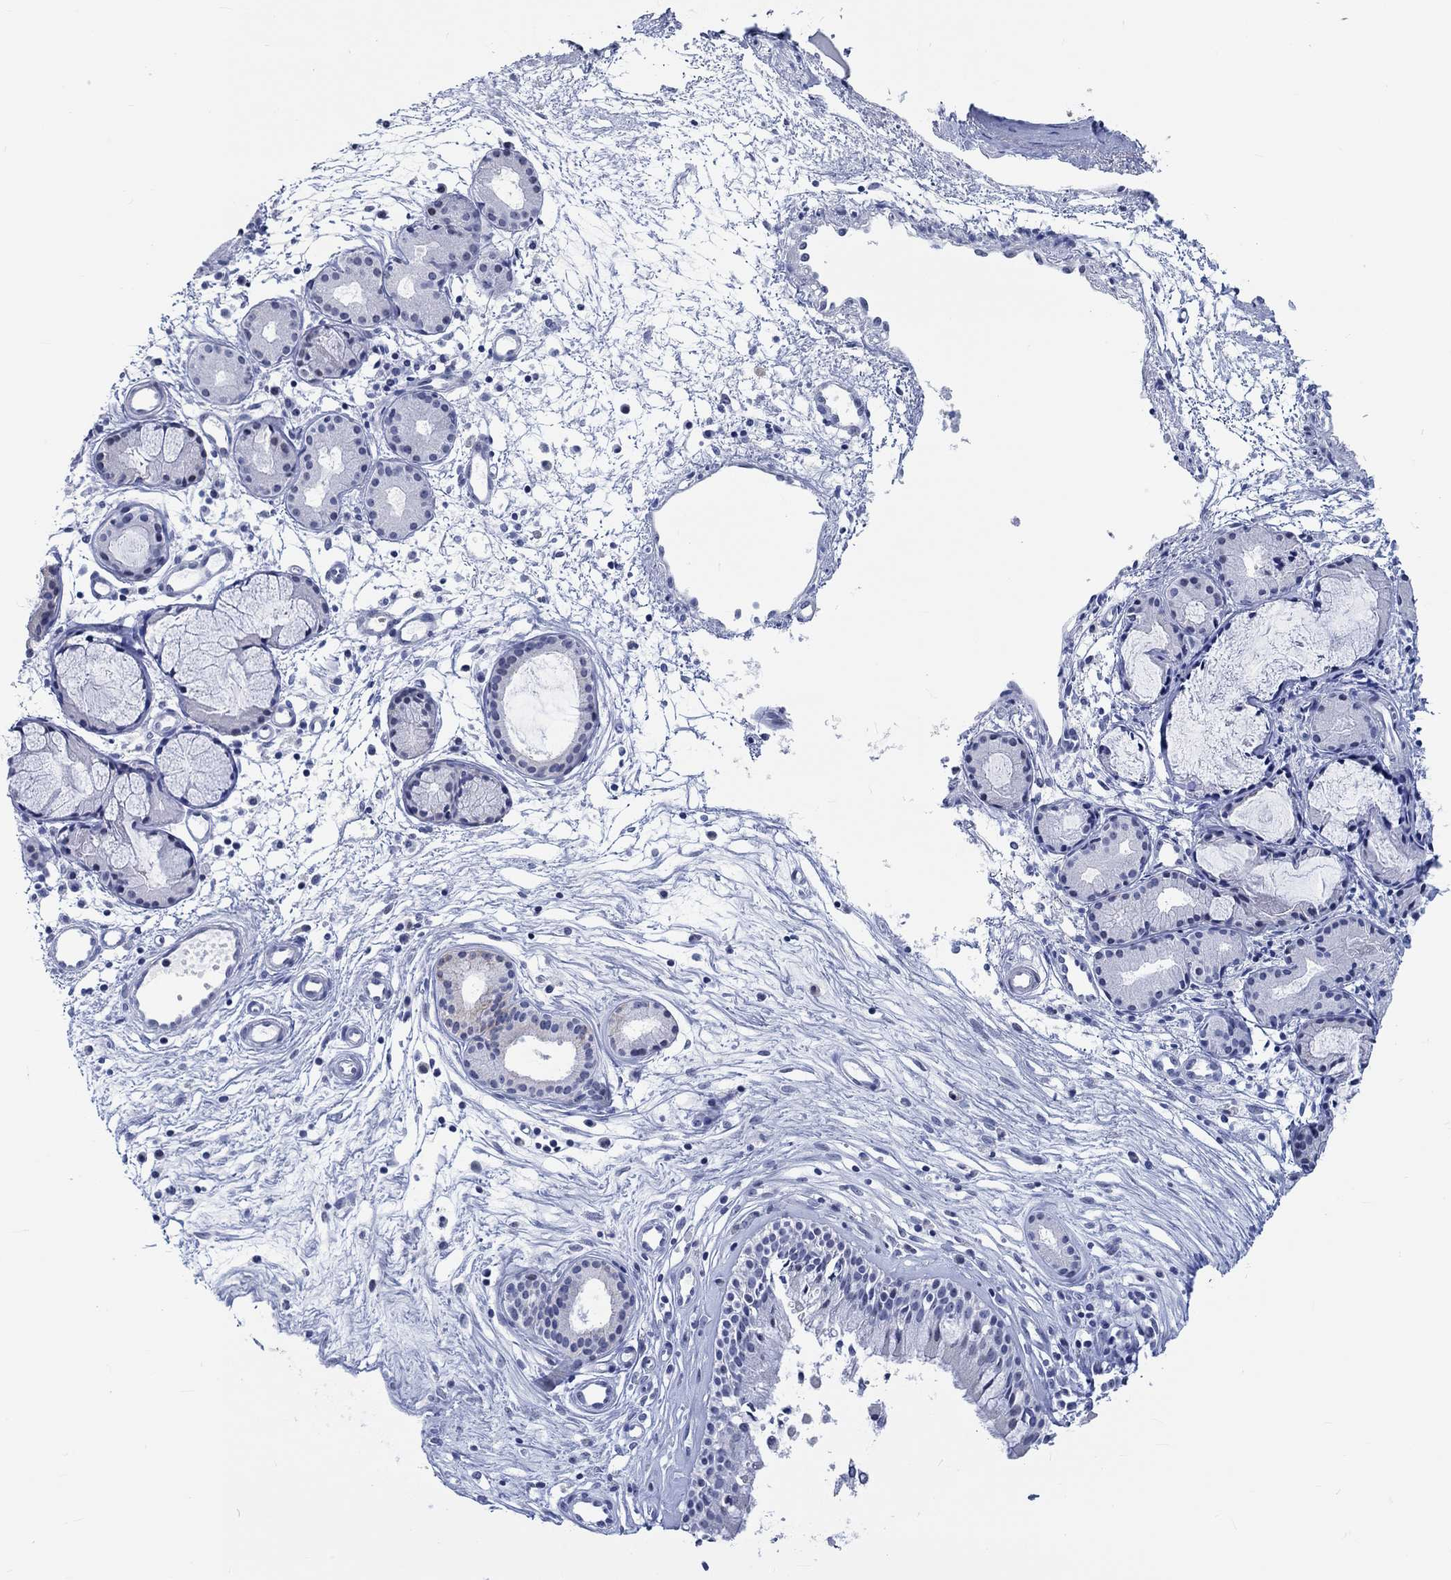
{"staining": {"intensity": "negative", "quantity": "none", "location": "none"}, "tissue": "nasopharynx", "cell_type": "Respiratory epithelial cells", "image_type": "normal", "snomed": [{"axis": "morphology", "description": "Normal tissue, NOS"}, {"axis": "topography", "description": "Nasopharynx"}], "caption": "This micrograph is of unremarkable nasopharynx stained with immunohistochemistry to label a protein in brown with the nuclei are counter-stained blue. There is no expression in respiratory epithelial cells. (DAB IHC visualized using brightfield microscopy, high magnification).", "gene": "ZNF446", "patient": {"sex": "female", "age": 47}}